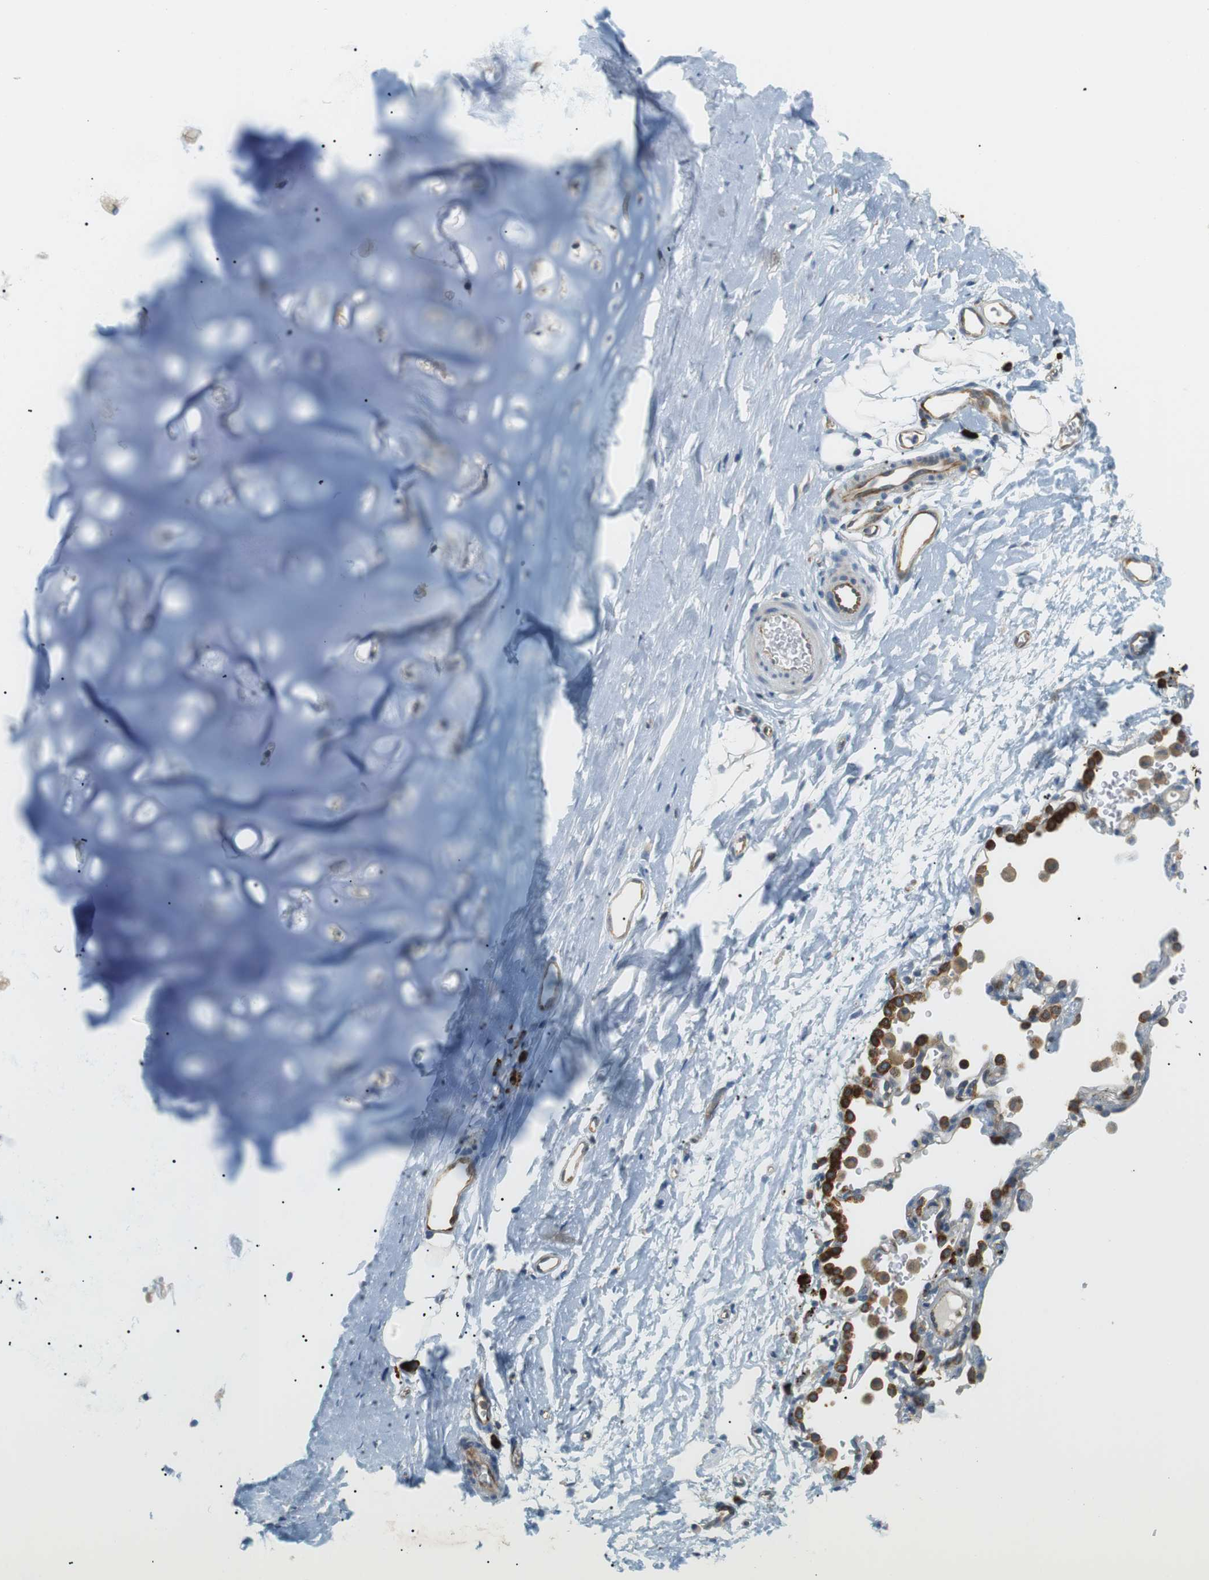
{"staining": {"intensity": "negative", "quantity": "none", "location": "none"}, "tissue": "adipose tissue", "cell_type": "Adipocytes", "image_type": "normal", "snomed": [{"axis": "morphology", "description": "Normal tissue, NOS"}, {"axis": "topography", "description": "Cartilage tissue"}, {"axis": "topography", "description": "Bronchus"}], "caption": "Histopathology image shows no protein staining in adipocytes of unremarkable adipose tissue.", "gene": "TMEM200A", "patient": {"sex": "female", "age": 53}}